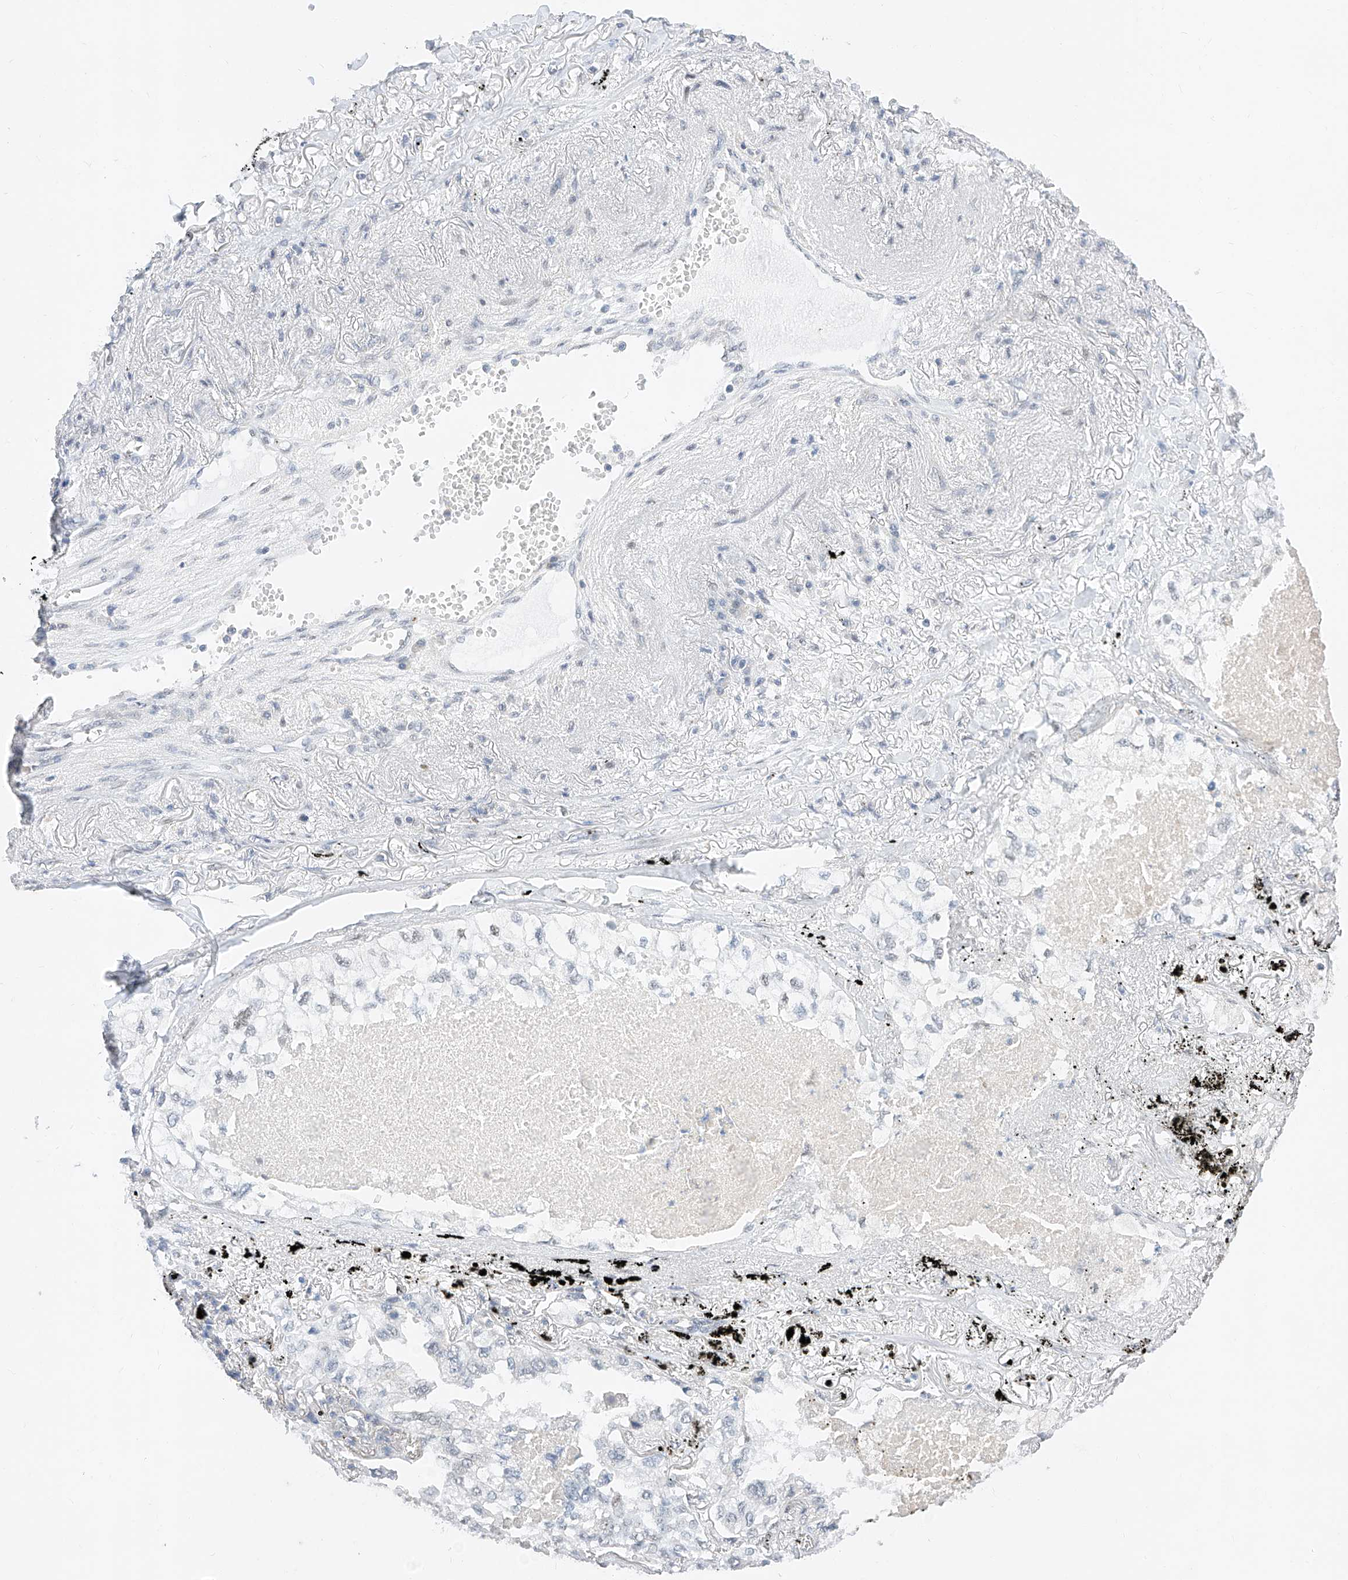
{"staining": {"intensity": "negative", "quantity": "none", "location": "none"}, "tissue": "lung cancer", "cell_type": "Tumor cells", "image_type": "cancer", "snomed": [{"axis": "morphology", "description": "Adenocarcinoma, NOS"}, {"axis": "topography", "description": "Lung"}], "caption": "This is an IHC micrograph of adenocarcinoma (lung). There is no positivity in tumor cells.", "gene": "KCNJ1", "patient": {"sex": "male", "age": 65}}